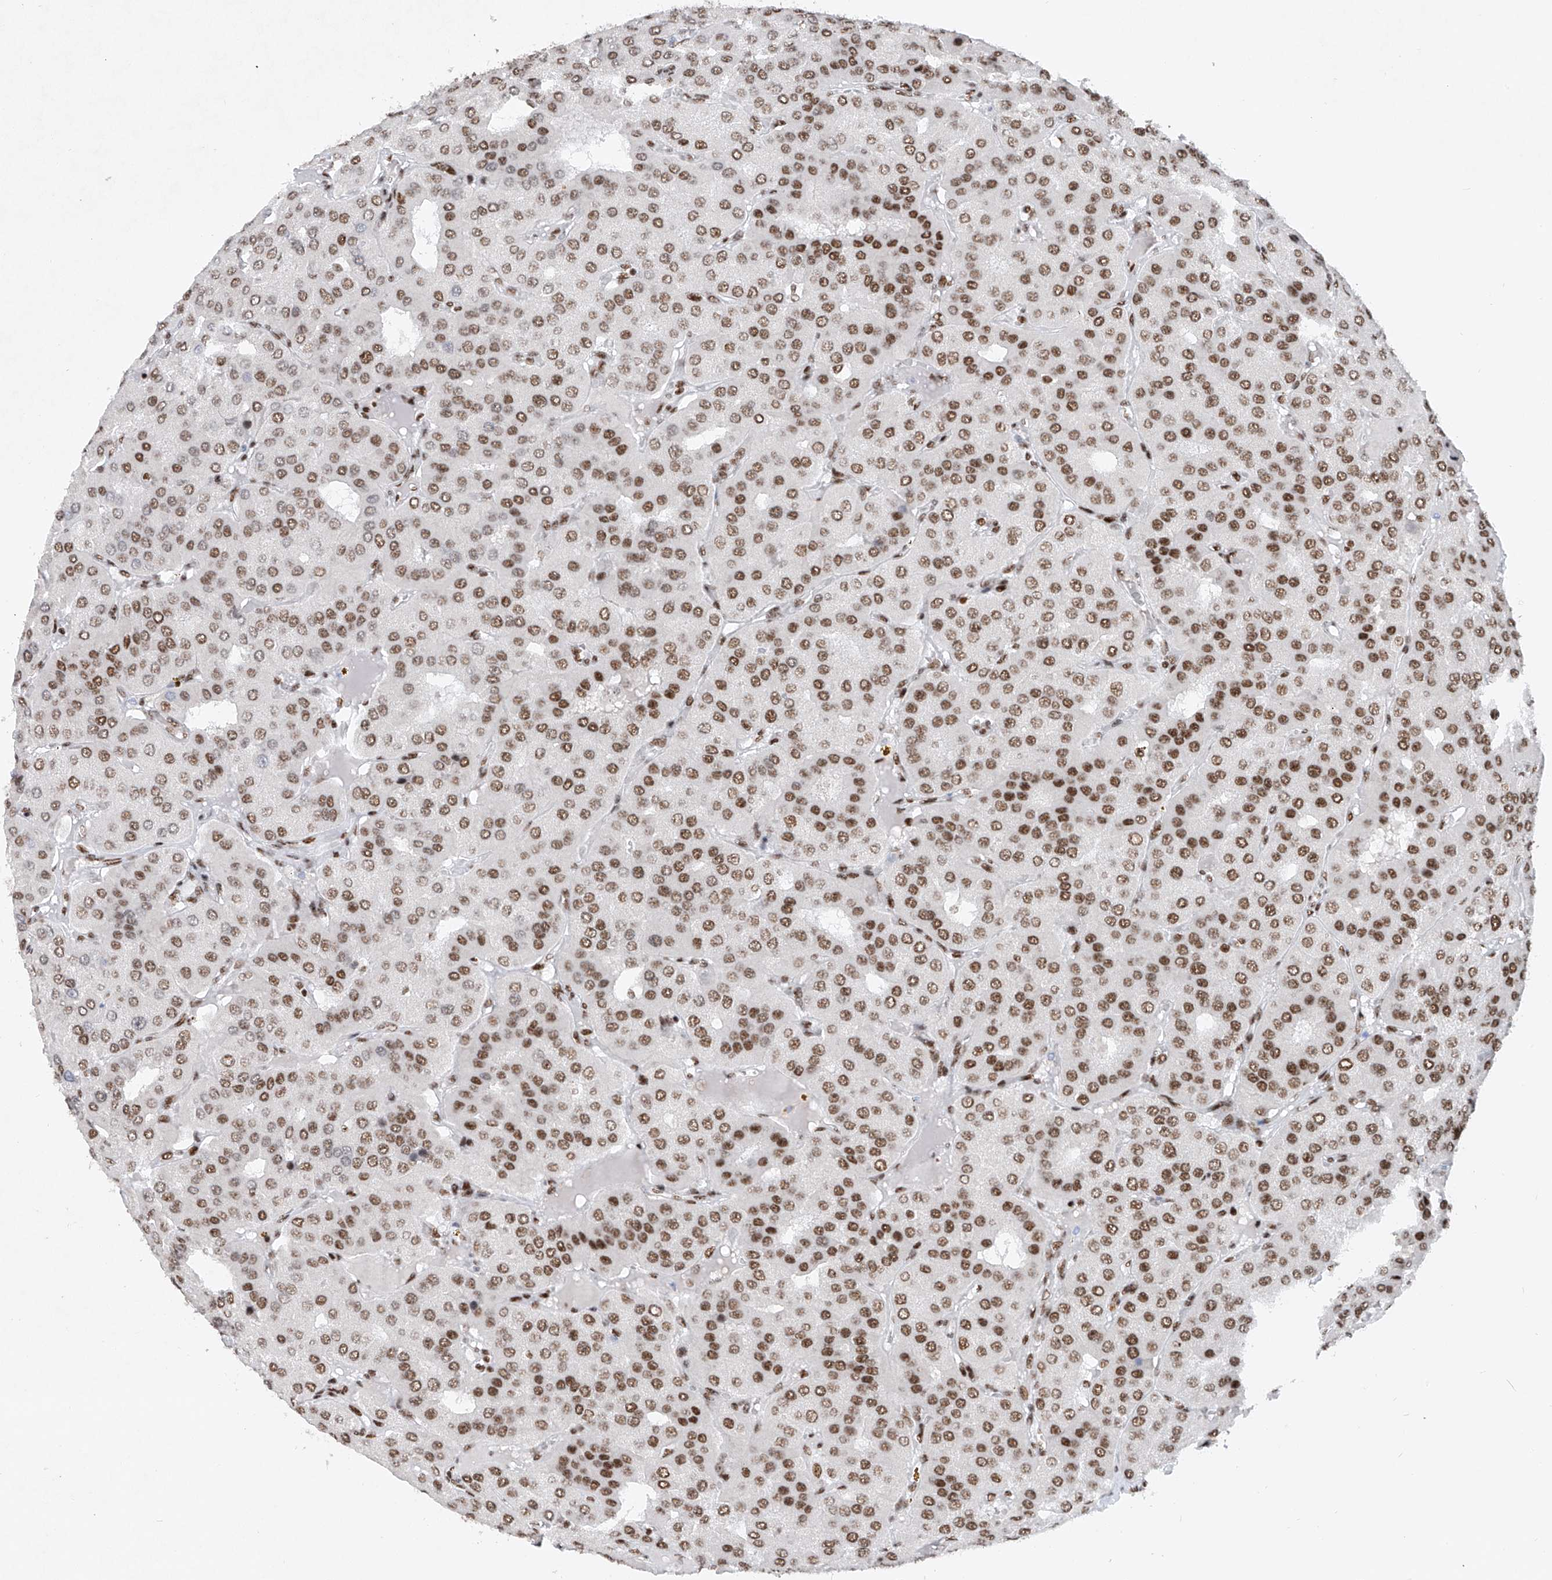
{"staining": {"intensity": "moderate", "quantity": ">75%", "location": "nuclear"}, "tissue": "parathyroid gland", "cell_type": "Glandular cells", "image_type": "normal", "snomed": [{"axis": "morphology", "description": "Normal tissue, NOS"}, {"axis": "morphology", "description": "Adenoma, NOS"}, {"axis": "topography", "description": "Parathyroid gland"}], "caption": "High-magnification brightfield microscopy of unremarkable parathyroid gland stained with DAB (3,3'-diaminobenzidine) (brown) and counterstained with hematoxylin (blue). glandular cells exhibit moderate nuclear expression is appreciated in about>75% of cells.", "gene": "TAF4", "patient": {"sex": "female", "age": 86}}